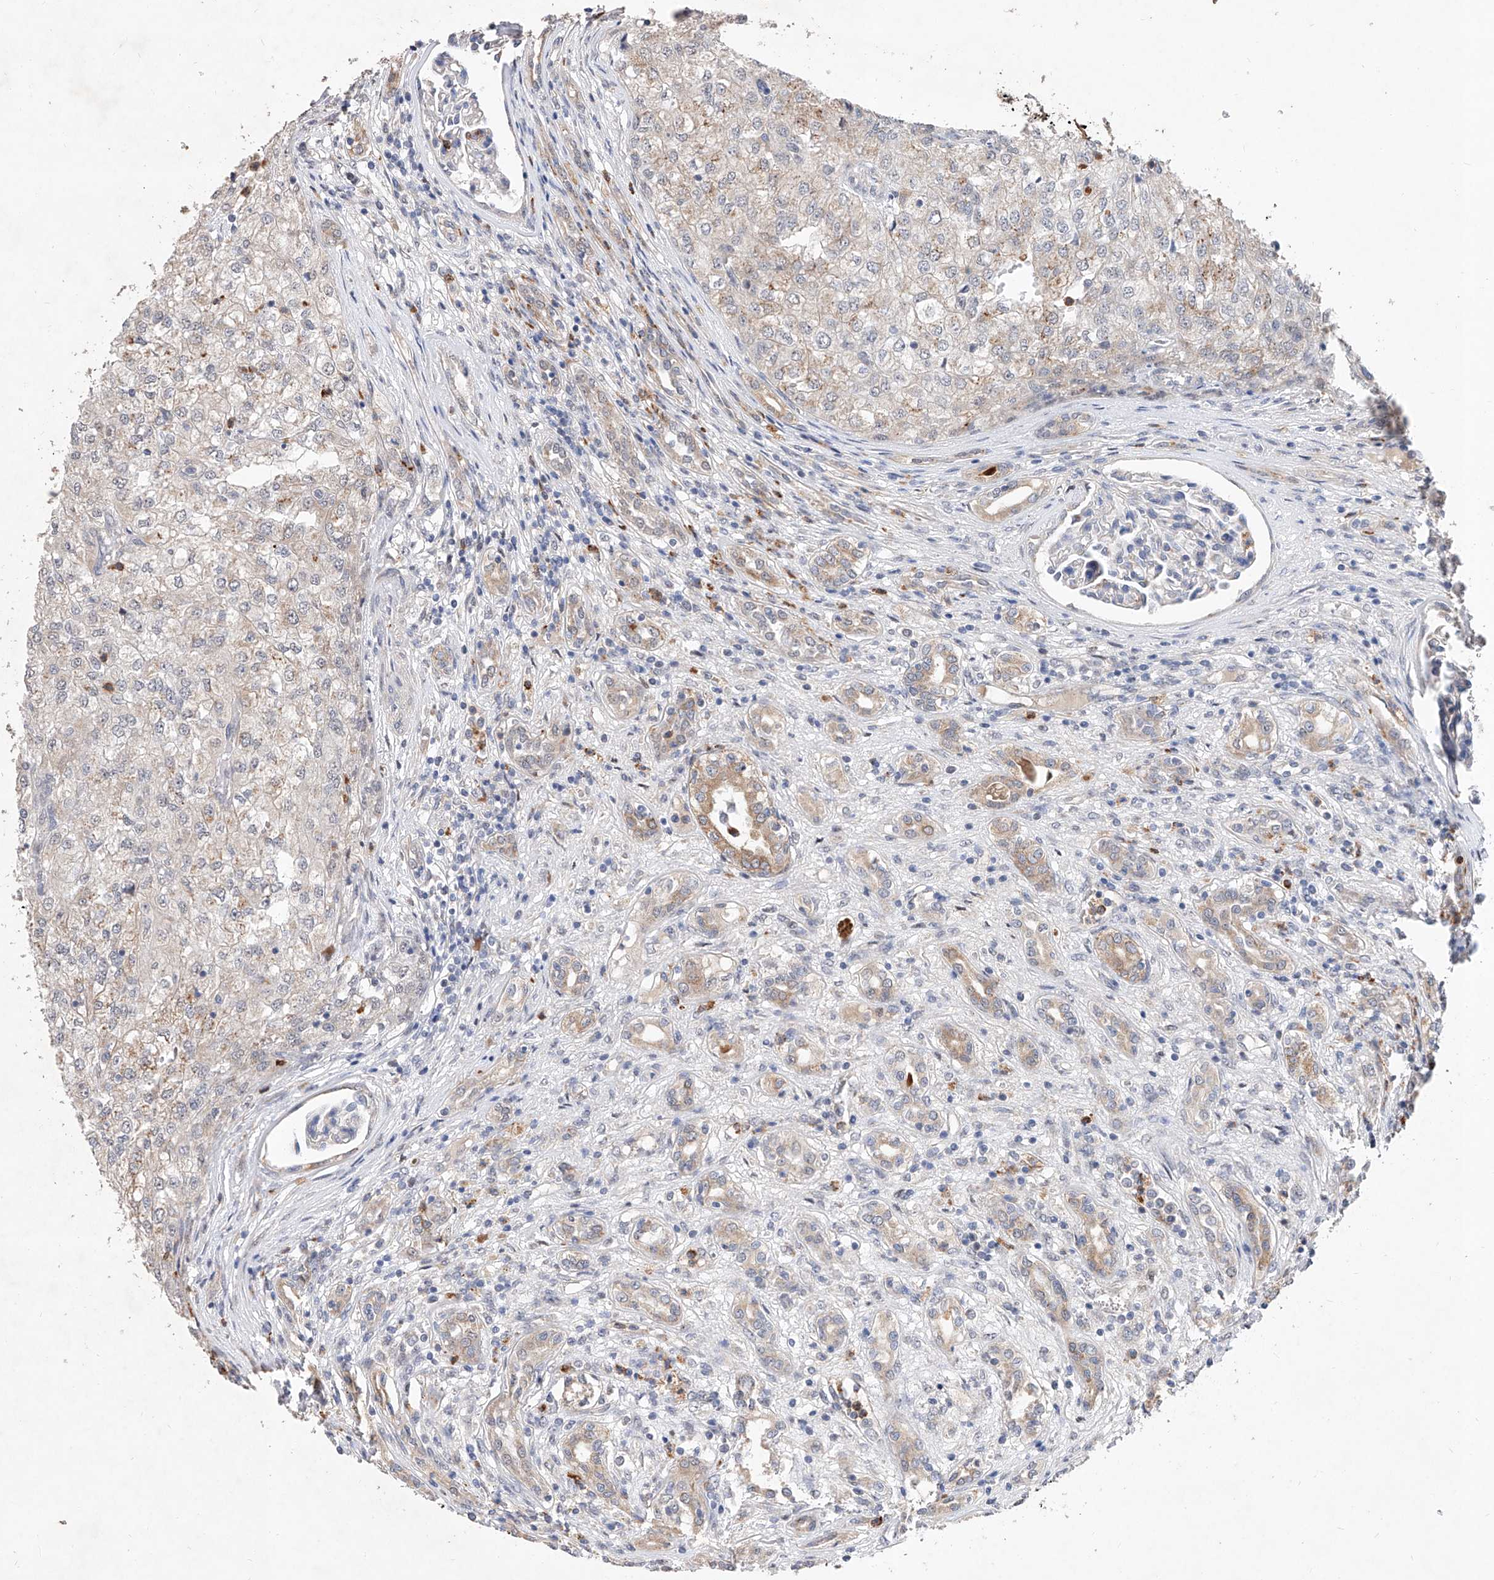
{"staining": {"intensity": "moderate", "quantity": "<25%", "location": "cytoplasmic/membranous"}, "tissue": "renal cancer", "cell_type": "Tumor cells", "image_type": "cancer", "snomed": [{"axis": "morphology", "description": "Adenocarcinoma, NOS"}, {"axis": "topography", "description": "Kidney"}], "caption": "Renal adenocarcinoma stained for a protein demonstrates moderate cytoplasmic/membranous positivity in tumor cells. Ihc stains the protein in brown and the nuclei are stained blue.", "gene": "MFSD4B", "patient": {"sex": "female", "age": 54}}